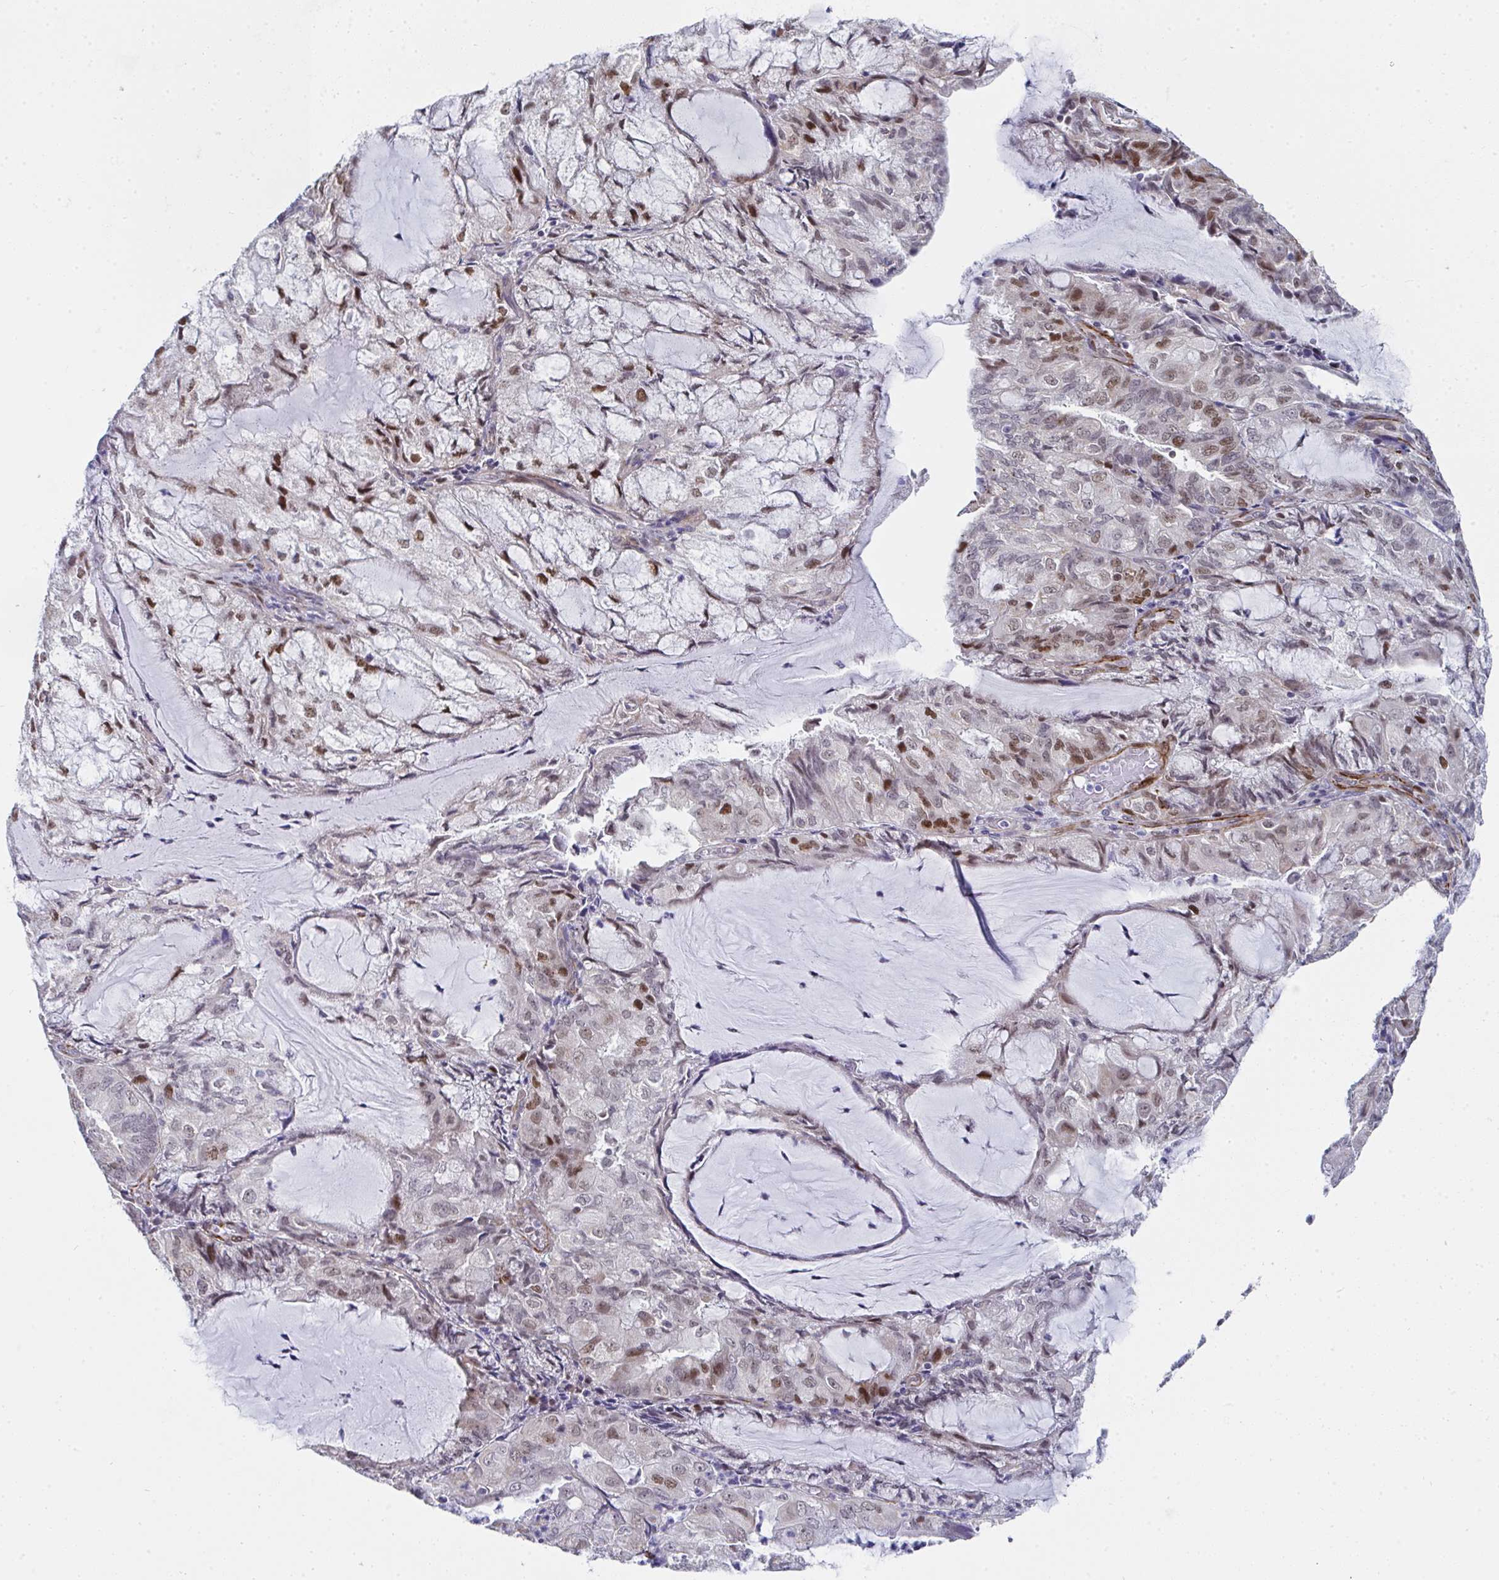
{"staining": {"intensity": "moderate", "quantity": "25%-75%", "location": "nuclear"}, "tissue": "endometrial cancer", "cell_type": "Tumor cells", "image_type": "cancer", "snomed": [{"axis": "morphology", "description": "Adenocarcinoma, NOS"}, {"axis": "topography", "description": "Endometrium"}], "caption": "Protein expression analysis of adenocarcinoma (endometrial) exhibits moderate nuclear staining in approximately 25%-75% of tumor cells. The staining was performed using DAB, with brown indicating positive protein expression. Nuclei are stained blue with hematoxylin.", "gene": "GINS2", "patient": {"sex": "female", "age": 81}}